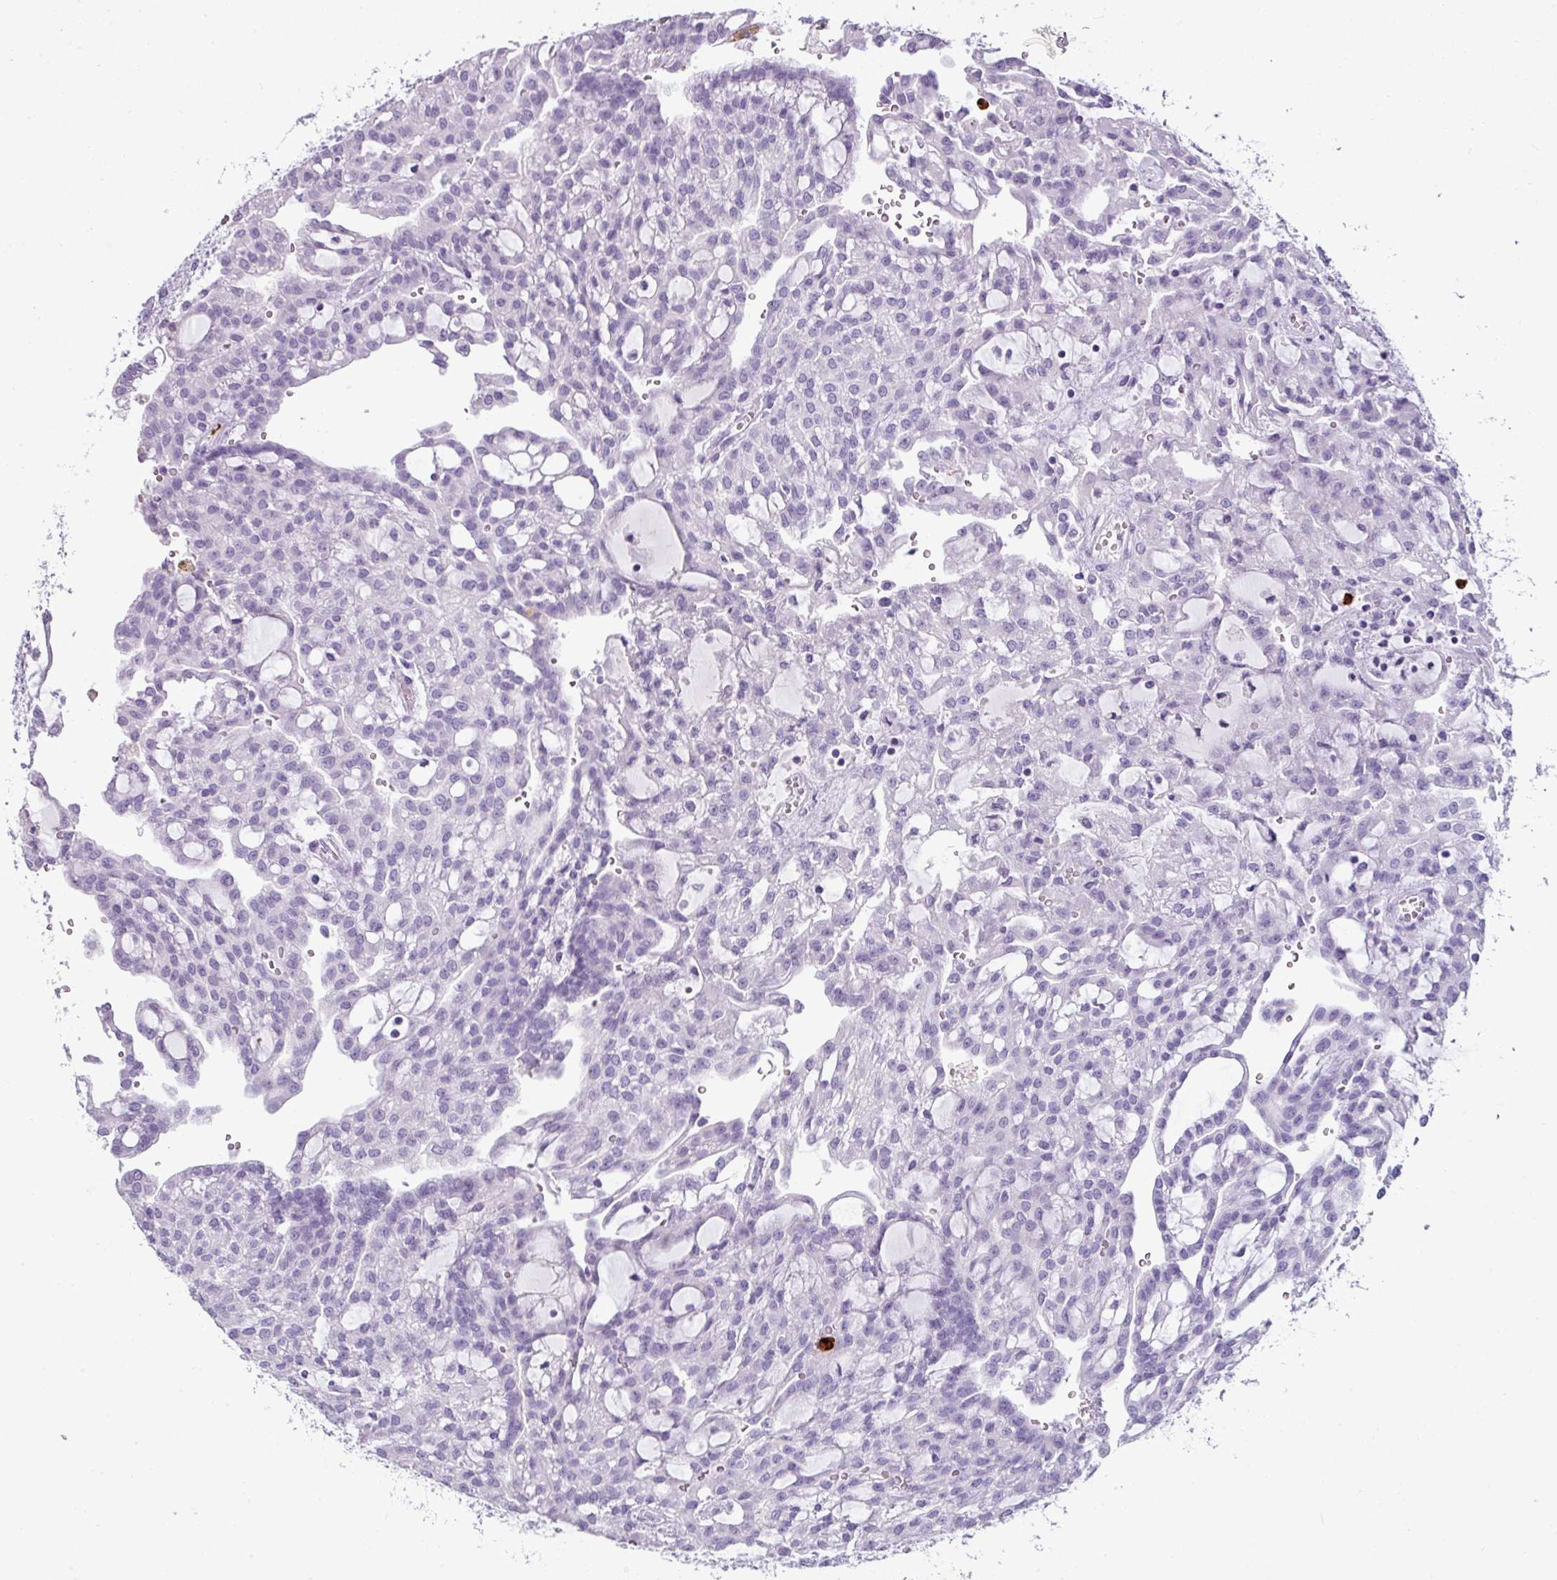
{"staining": {"intensity": "negative", "quantity": "none", "location": "none"}, "tissue": "renal cancer", "cell_type": "Tumor cells", "image_type": "cancer", "snomed": [{"axis": "morphology", "description": "Adenocarcinoma, NOS"}, {"axis": "topography", "description": "Kidney"}], "caption": "Photomicrograph shows no protein staining in tumor cells of renal cancer tissue.", "gene": "CTSG", "patient": {"sex": "male", "age": 63}}